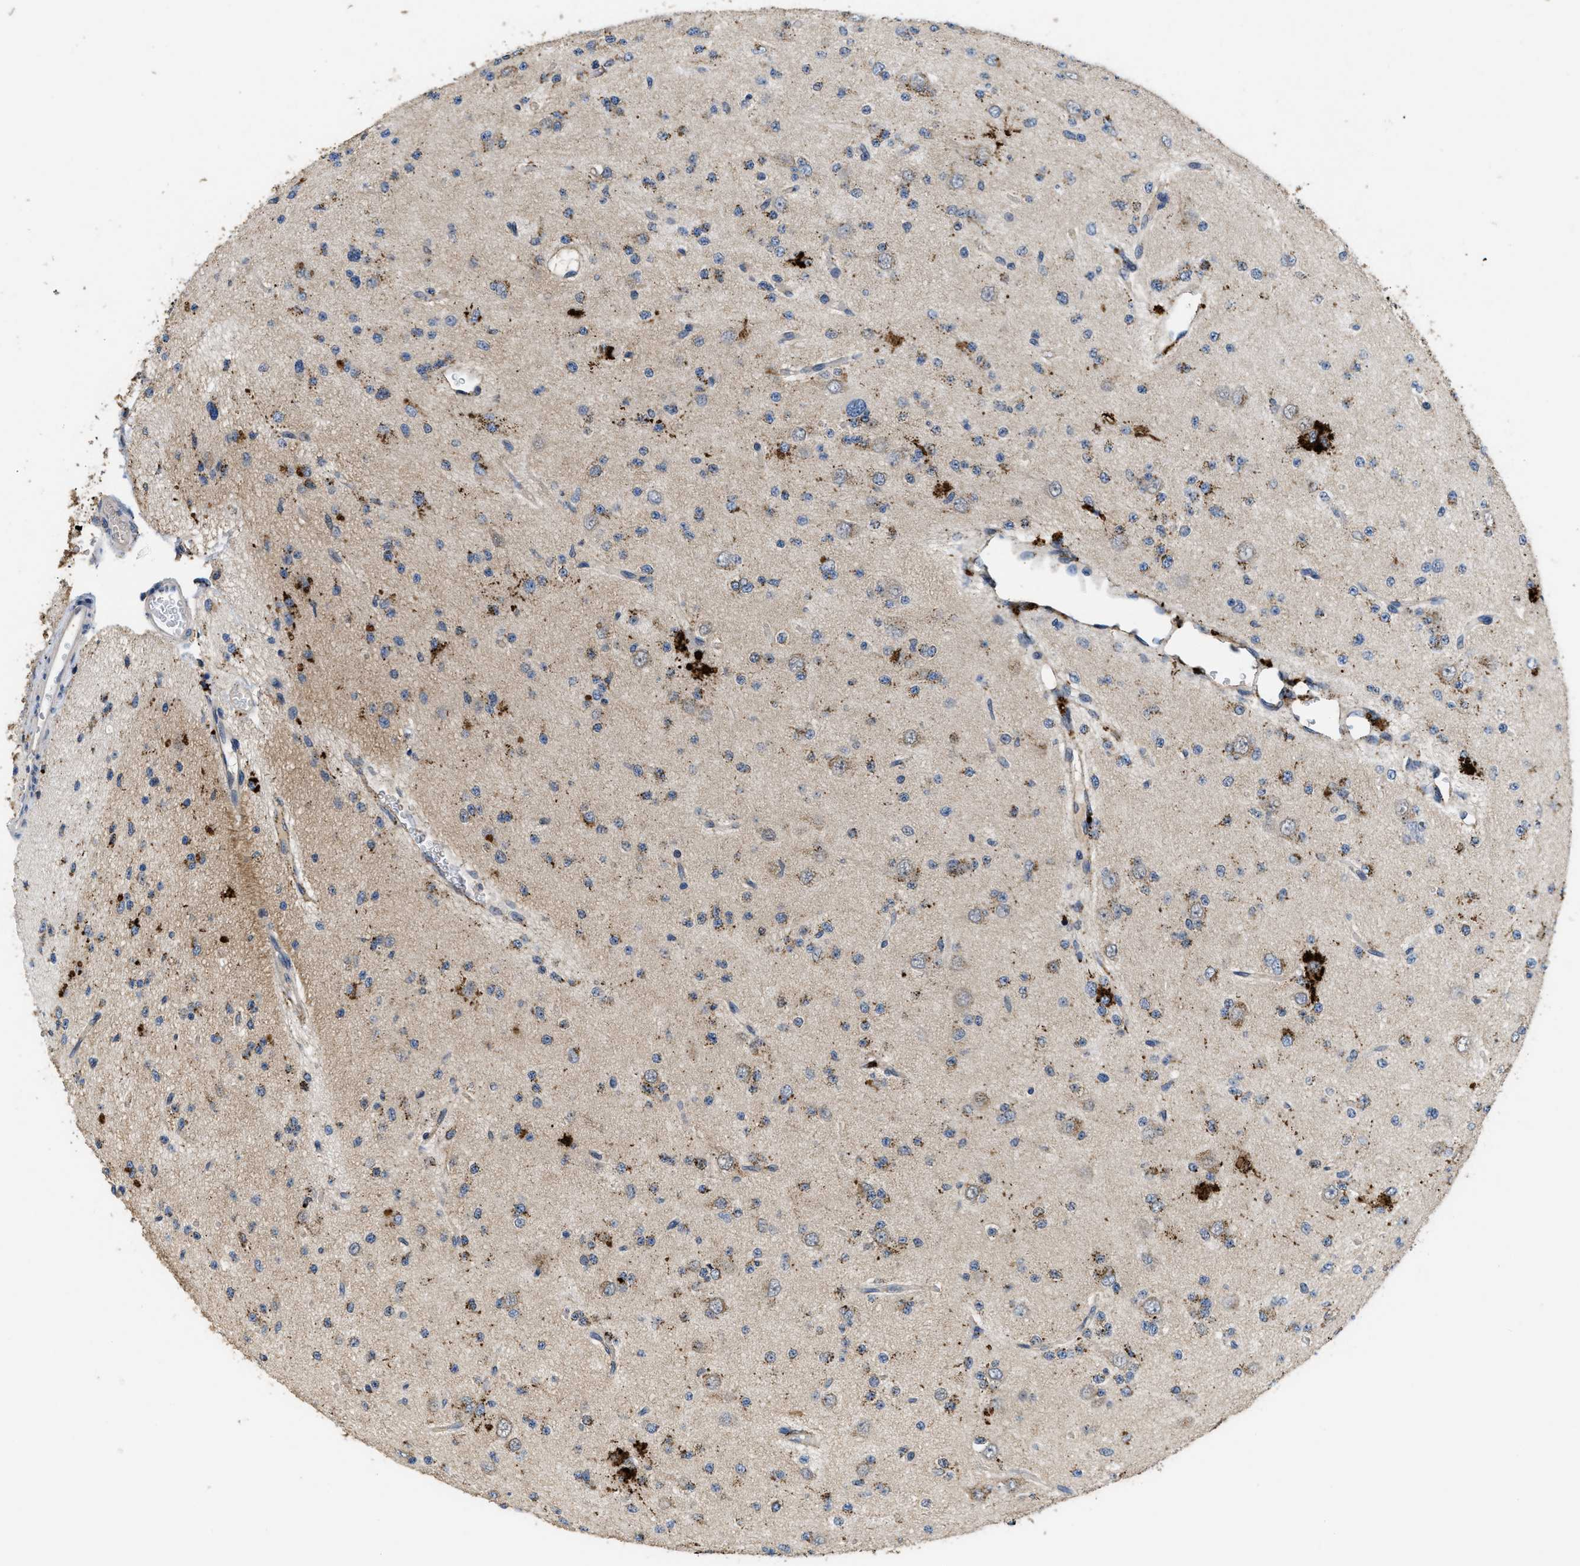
{"staining": {"intensity": "weak", "quantity": "25%-75%", "location": "cytoplasmic/membranous"}, "tissue": "glioma", "cell_type": "Tumor cells", "image_type": "cancer", "snomed": [{"axis": "morphology", "description": "Glioma, malignant, Low grade"}, {"axis": "topography", "description": "Brain"}], "caption": "Glioma tissue displays weak cytoplasmic/membranous positivity in approximately 25%-75% of tumor cells", "gene": "BMPR2", "patient": {"sex": "male", "age": 38}}